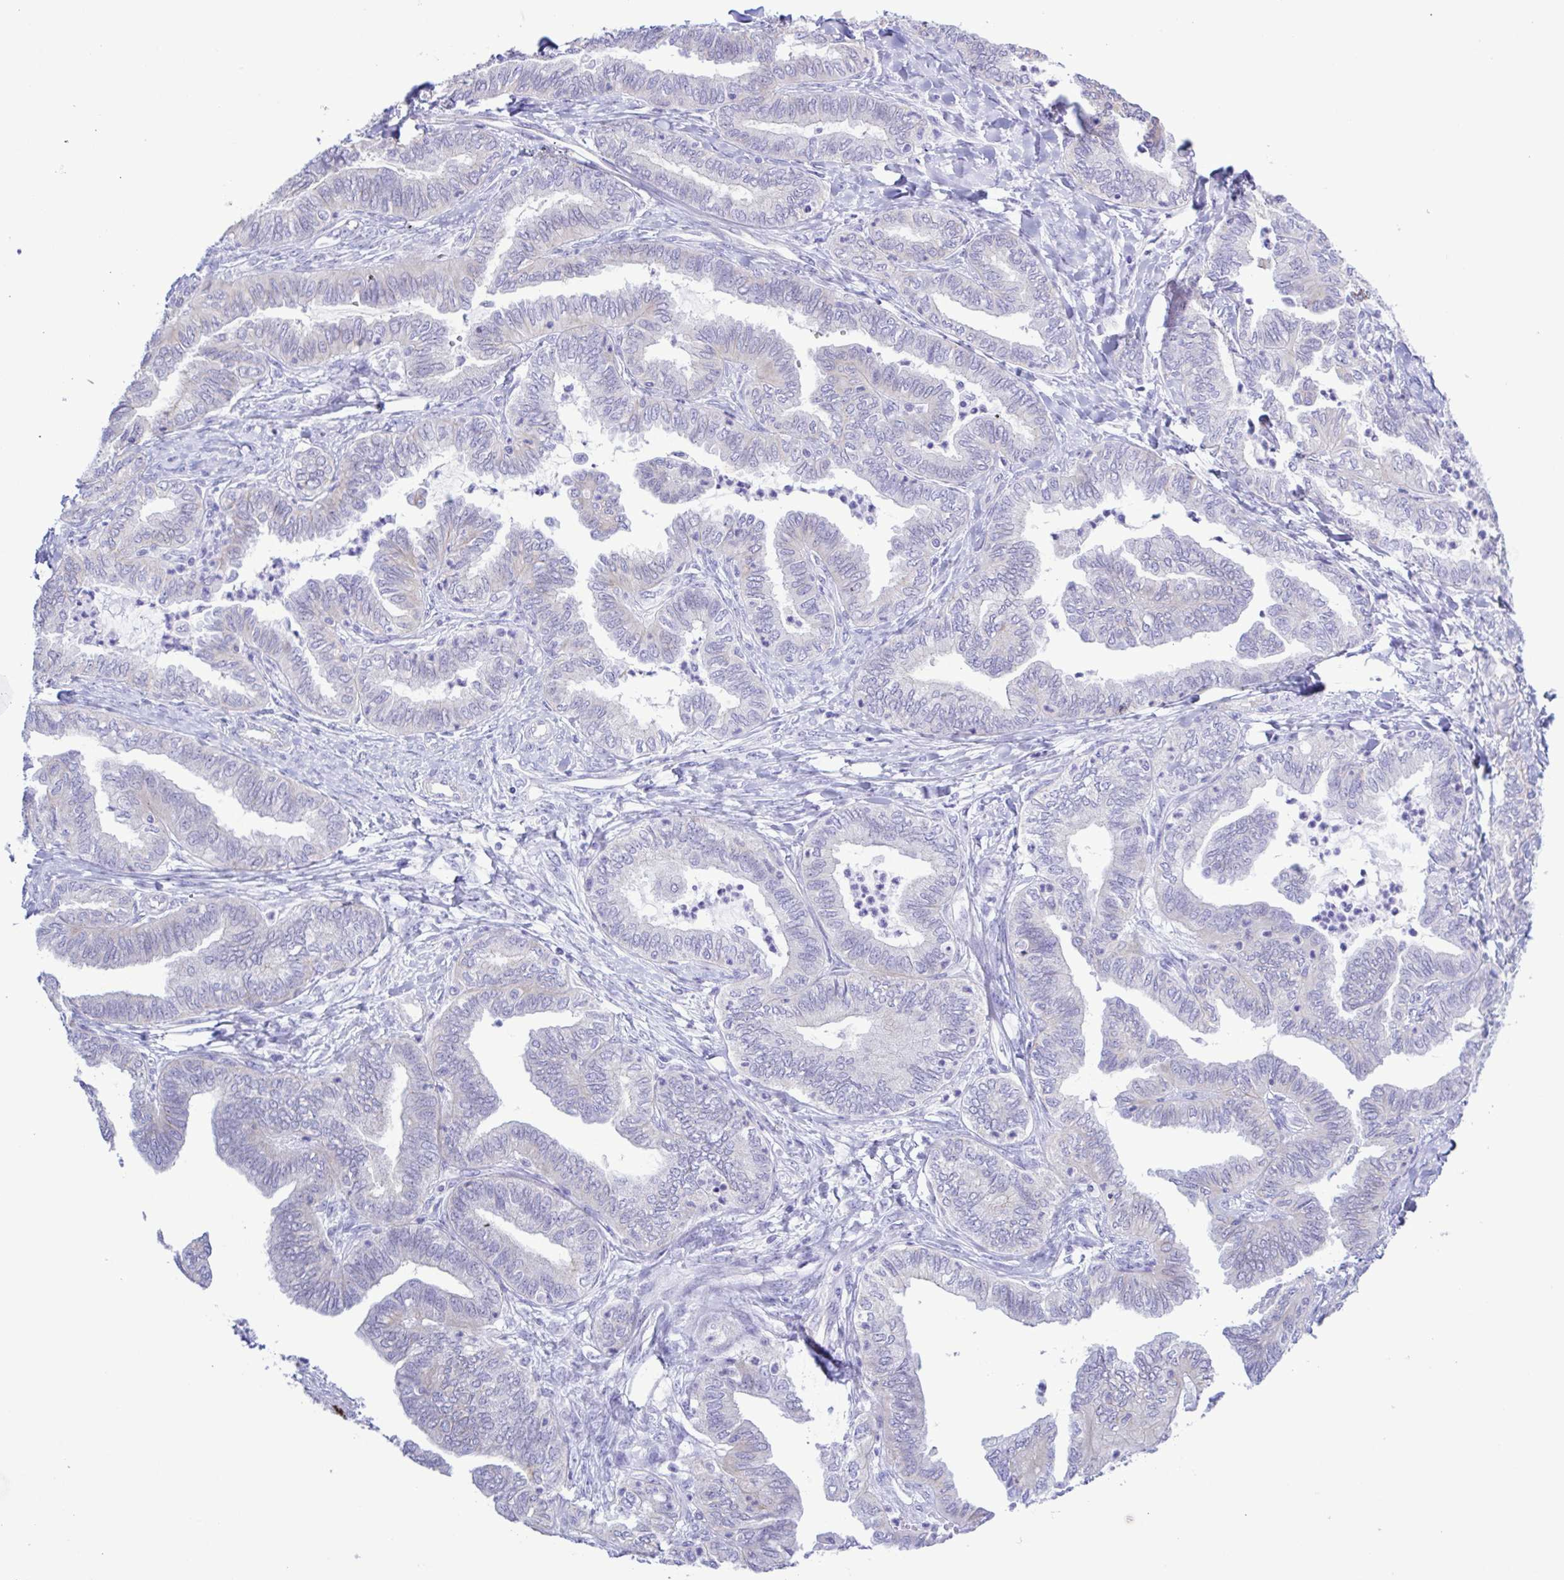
{"staining": {"intensity": "negative", "quantity": "none", "location": "none"}, "tissue": "ovarian cancer", "cell_type": "Tumor cells", "image_type": "cancer", "snomed": [{"axis": "morphology", "description": "Carcinoma, endometroid"}, {"axis": "topography", "description": "Ovary"}], "caption": "This photomicrograph is of ovarian endometroid carcinoma stained with IHC to label a protein in brown with the nuclei are counter-stained blue. There is no staining in tumor cells. The staining is performed using DAB brown chromogen with nuclei counter-stained in using hematoxylin.", "gene": "CYP11A1", "patient": {"sex": "female", "age": 70}}